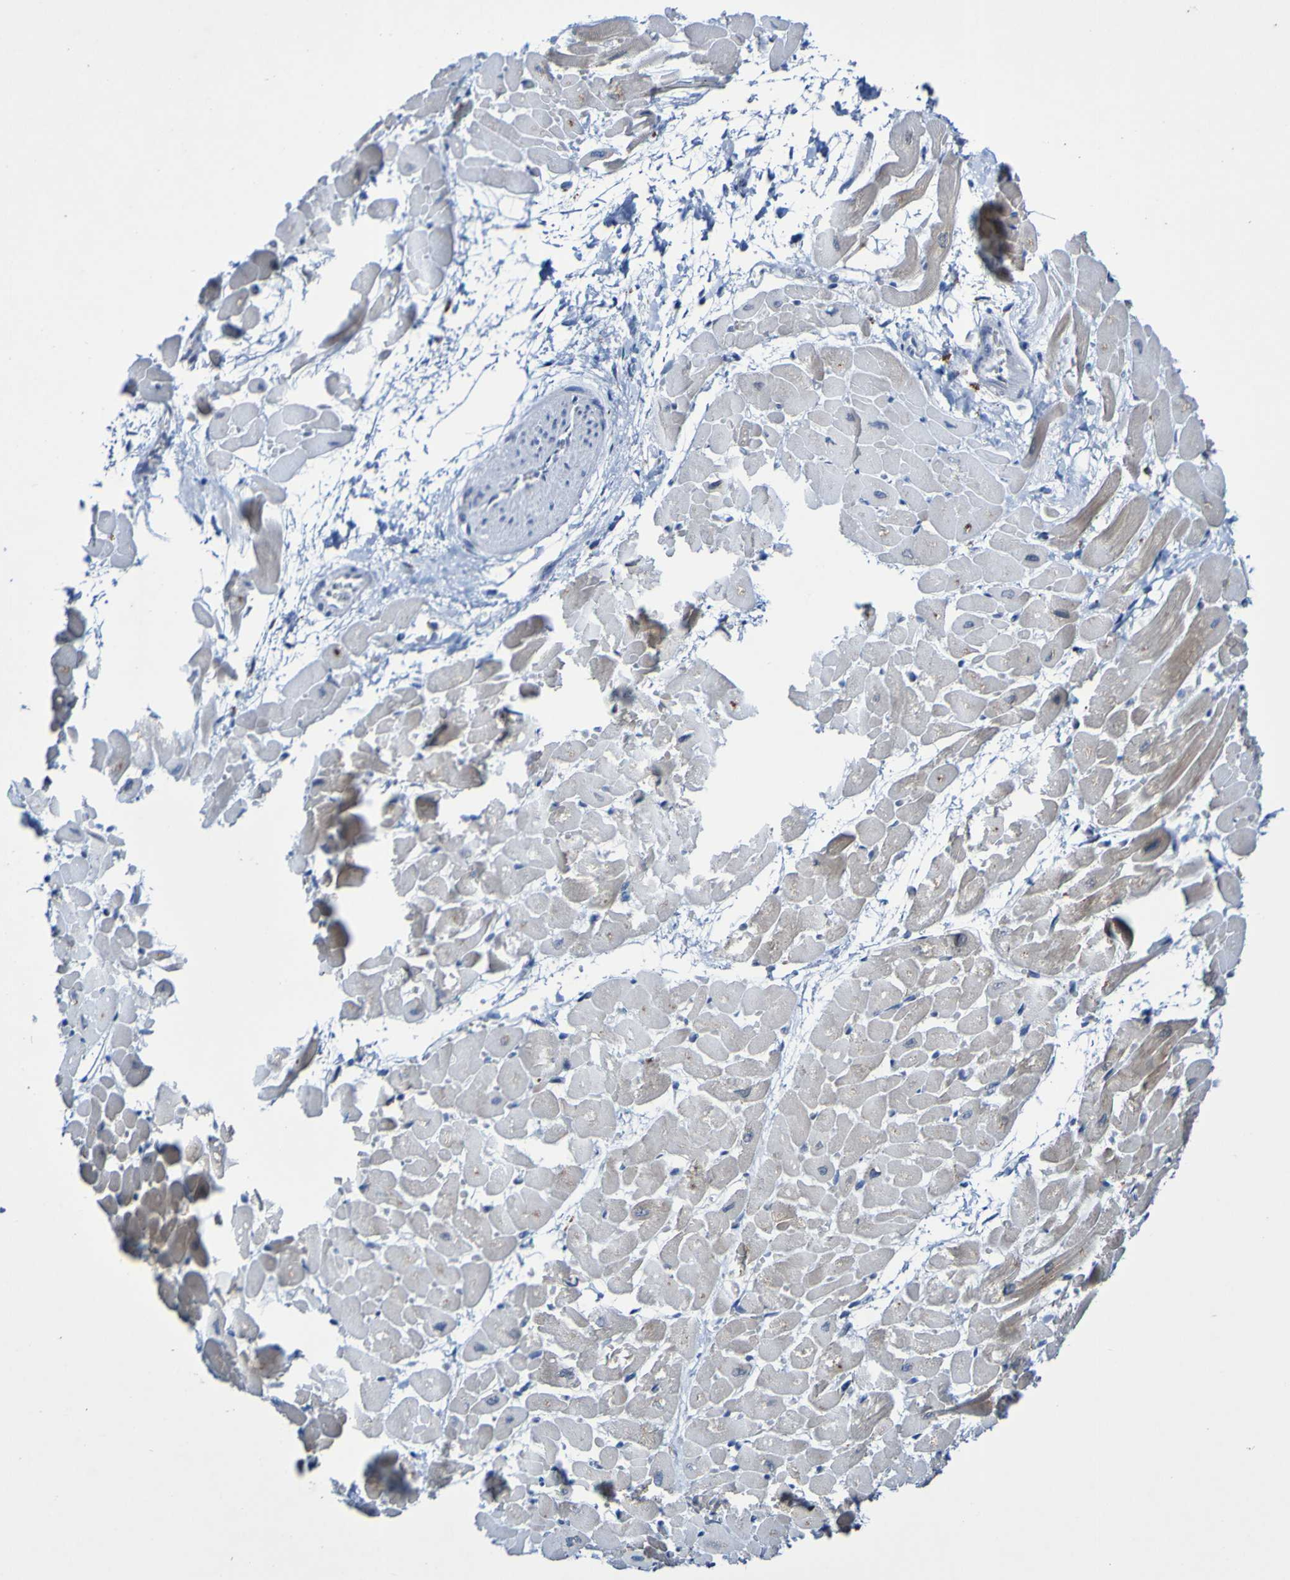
{"staining": {"intensity": "moderate", "quantity": "25%-75%", "location": "cytoplasmic/membranous"}, "tissue": "heart muscle", "cell_type": "Cardiomyocytes", "image_type": "normal", "snomed": [{"axis": "morphology", "description": "Normal tissue, NOS"}, {"axis": "topography", "description": "Heart"}], "caption": "Cardiomyocytes exhibit moderate cytoplasmic/membranous positivity in approximately 25%-75% of cells in unremarkable heart muscle.", "gene": "PCGF1", "patient": {"sex": "male", "age": 45}}